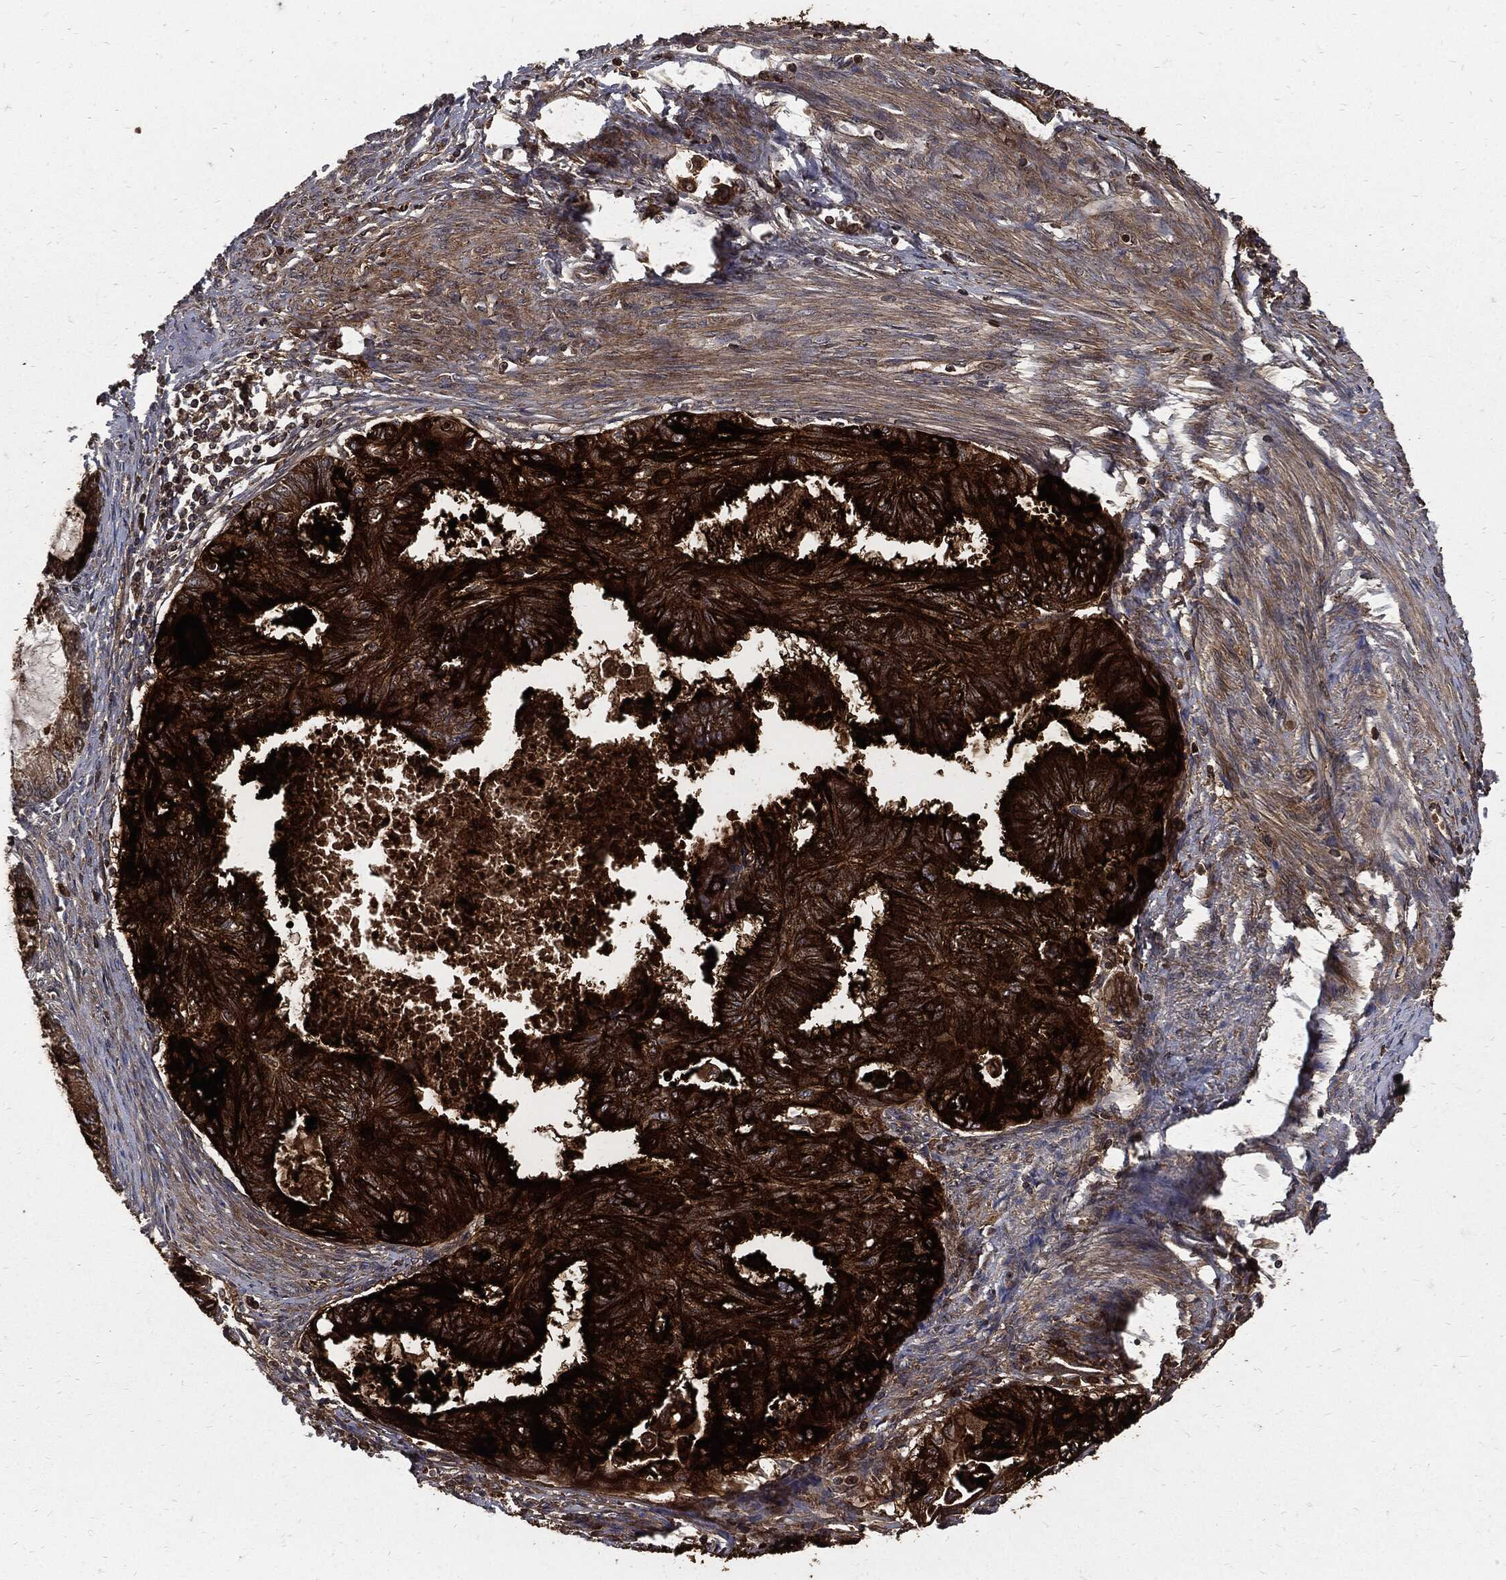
{"staining": {"intensity": "strong", "quantity": ">75%", "location": "cytoplasmic/membranous"}, "tissue": "endometrial cancer", "cell_type": "Tumor cells", "image_type": "cancer", "snomed": [{"axis": "morphology", "description": "Adenocarcinoma, NOS"}, {"axis": "topography", "description": "Endometrium"}], "caption": "Immunohistochemistry (IHC) (DAB (3,3'-diaminobenzidine)) staining of endometrial cancer exhibits strong cytoplasmic/membranous protein expression in about >75% of tumor cells.", "gene": "CLU", "patient": {"sex": "female", "age": 86}}